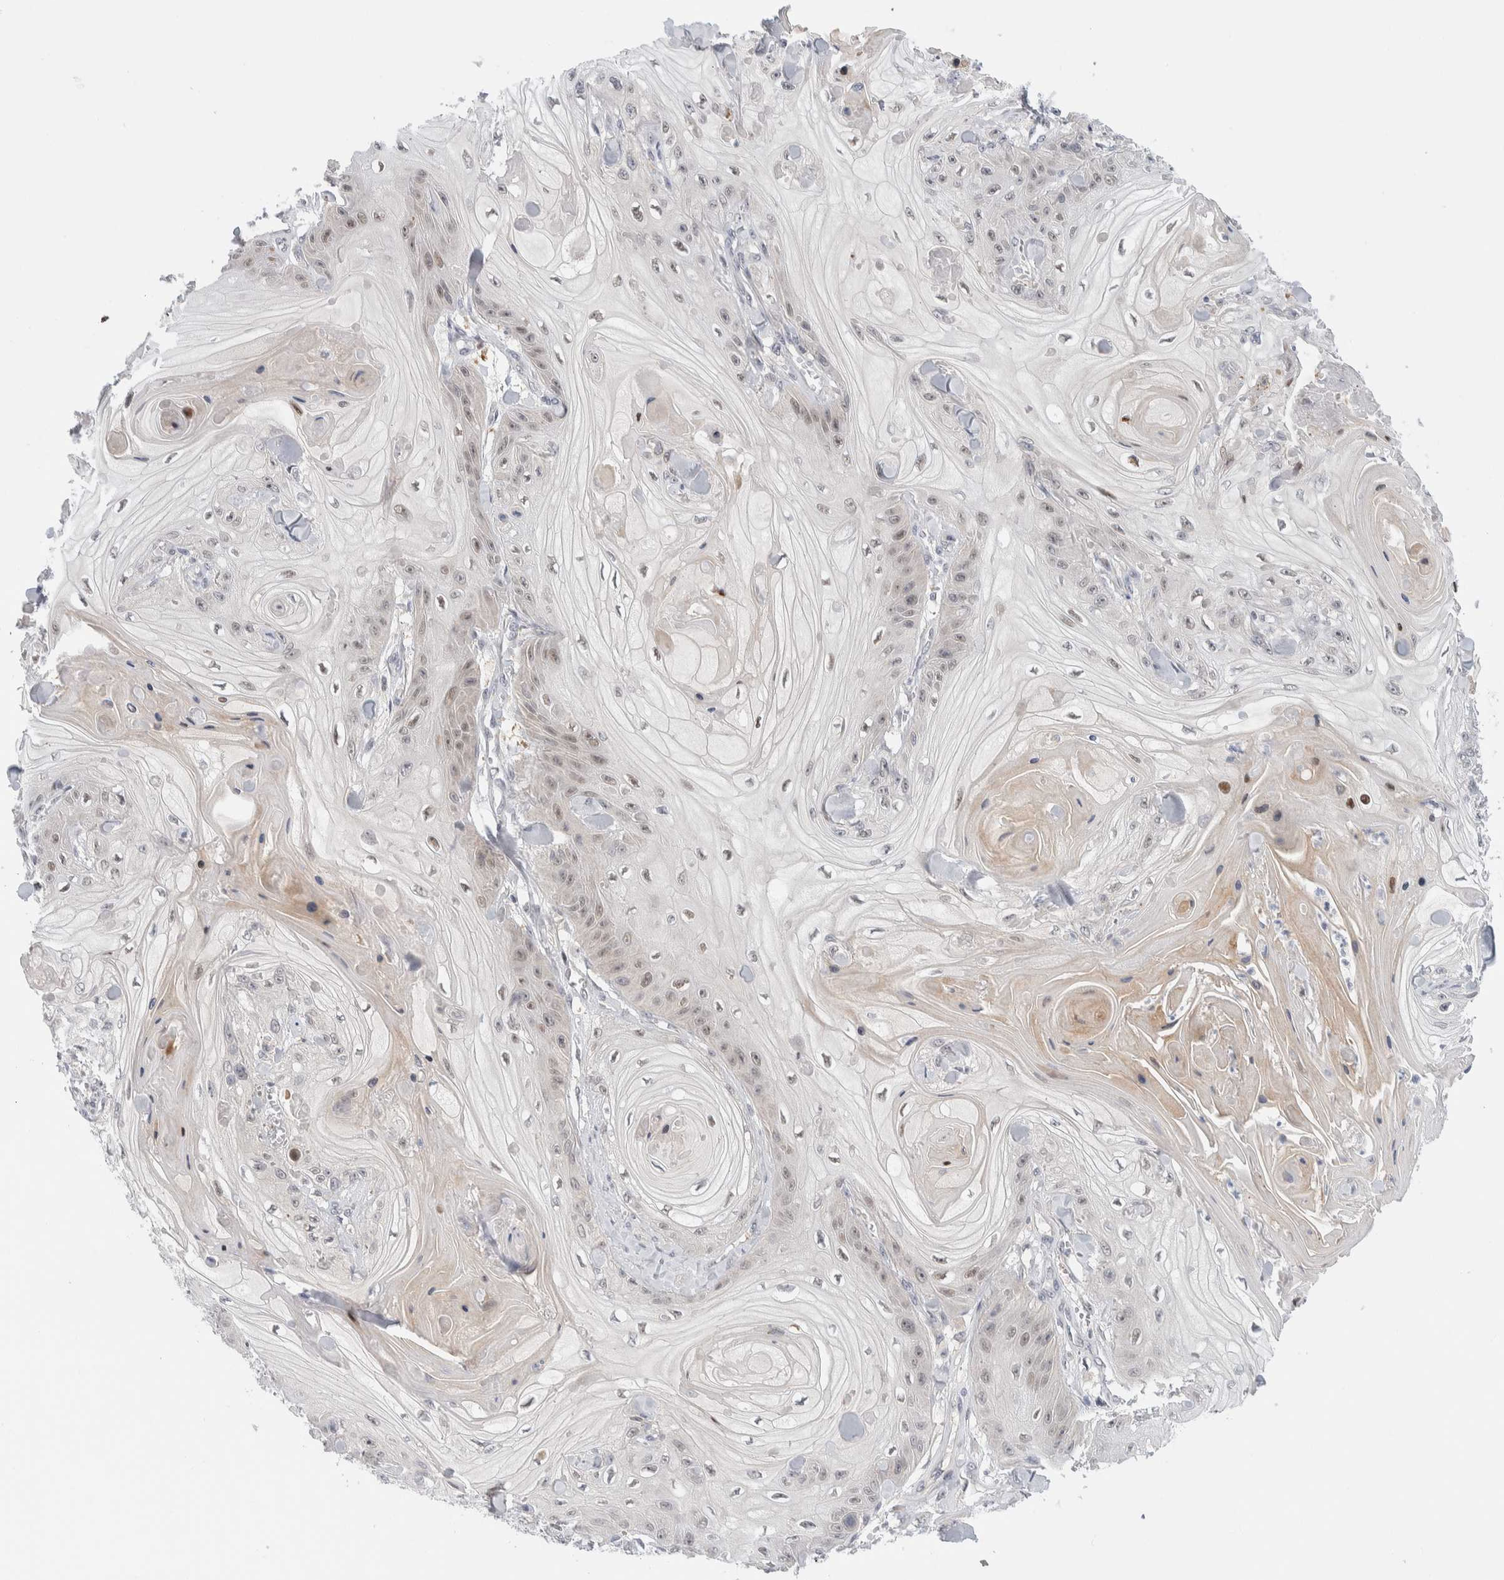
{"staining": {"intensity": "weak", "quantity": "<25%", "location": "nuclear"}, "tissue": "skin cancer", "cell_type": "Tumor cells", "image_type": "cancer", "snomed": [{"axis": "morphology", "description": "Squamous cell carcinoma, NOS"}, {"axis": "topography", "description": "Skin"}], "caption": "Skin cancer stained for a protein using immunohistochemistry exhibits no positivity tumor cells.", "gene": "NCR3LG1", "patient": {"sex": "male", "age": 74}}